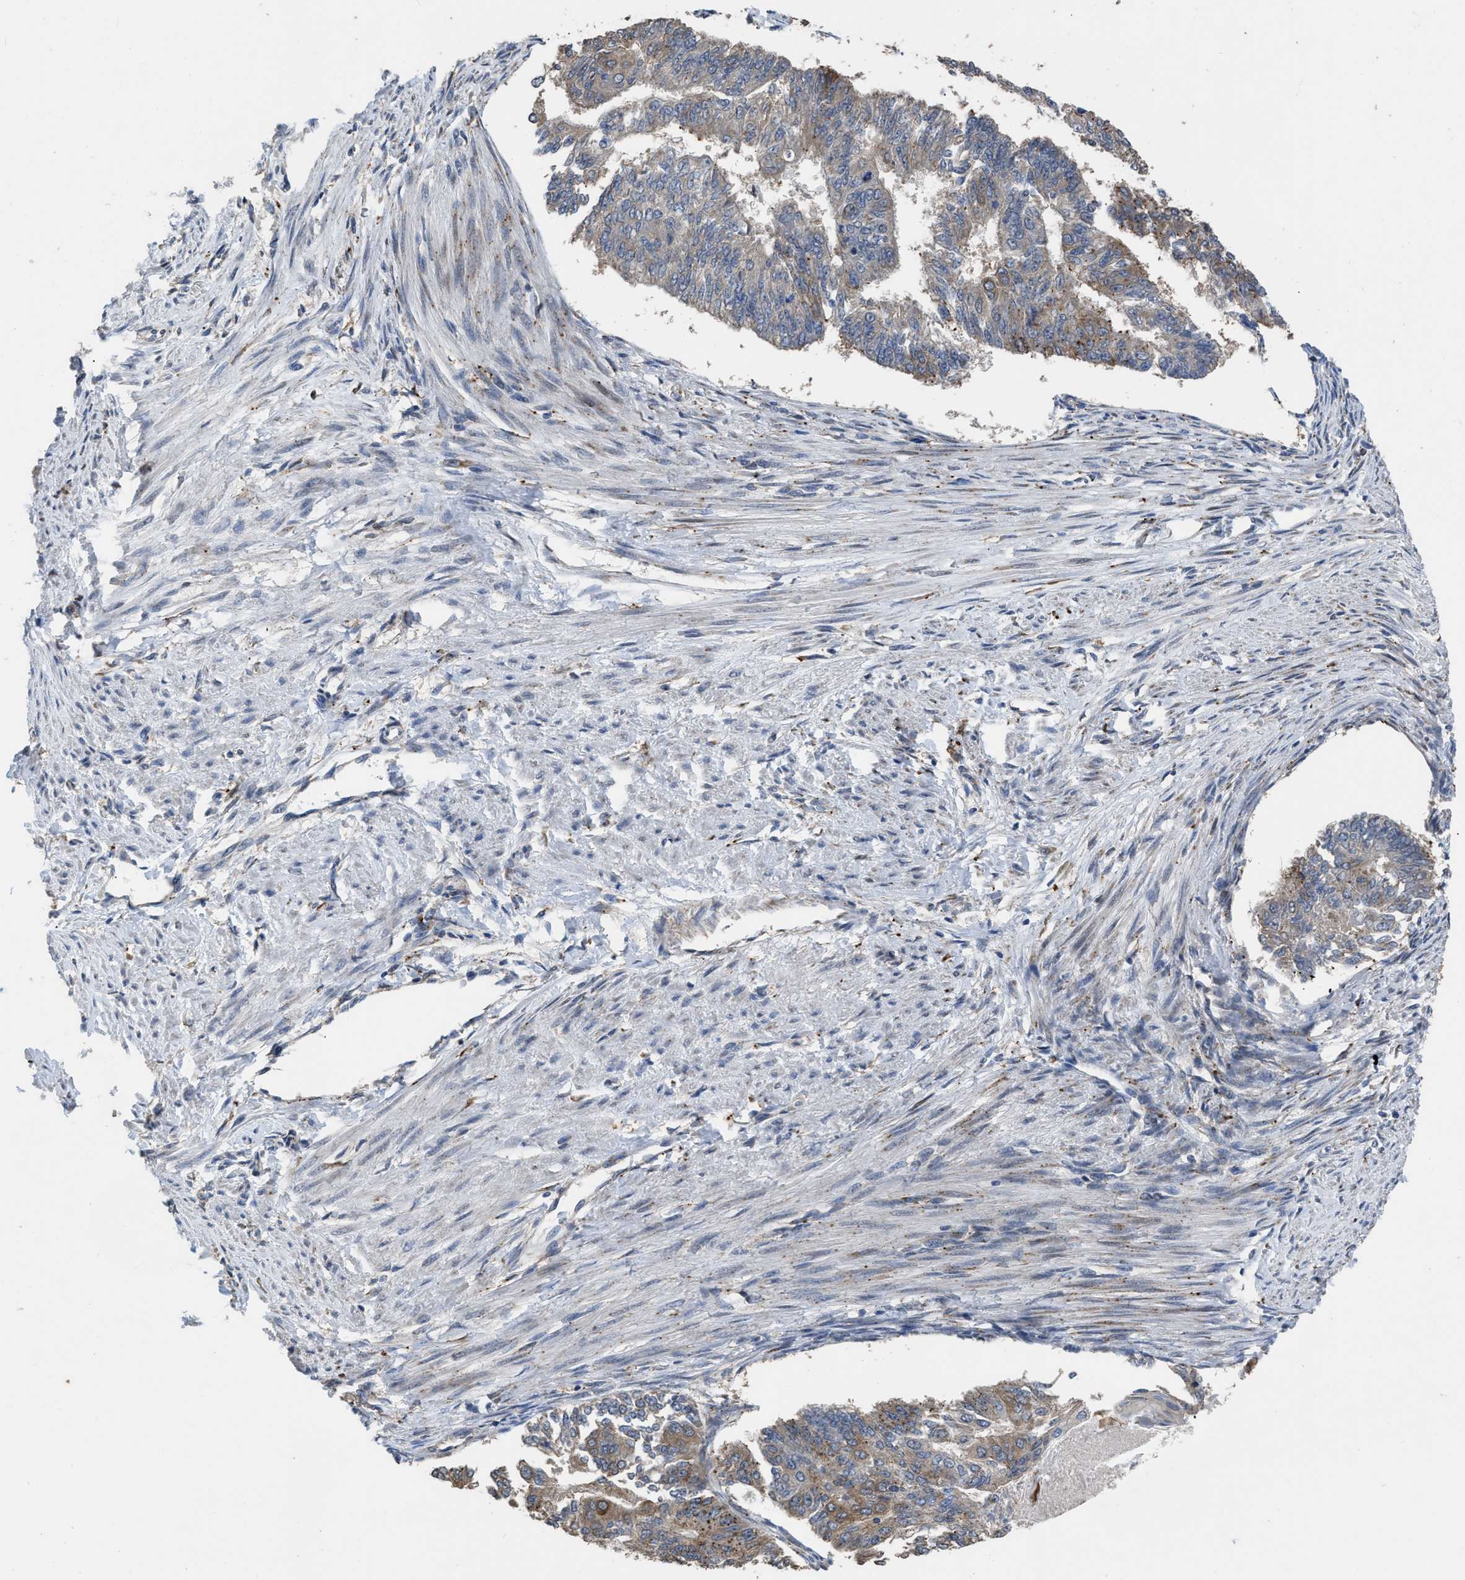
{"staining": {"intensity": "weak", "quantity": ">75%", "location": "cytoplasmic/membranous"}, "tissue": "endometrial cancer", "cell_type": "Tumor cells", "image_type": "cancer", "snomed": [{"axis": "morphology", "description": "Adenocarcinoma, NOS"}, {"axis": "topography", "description": "Endometrium"}], "caption": "A high-resolution micrograph shows immunohistochemistry staining of adenocarcinoma (endometrial), which reveals weak cytoplasmic/membranous positivity in approximately >75% of tumor cells.", "gene": "AK2", "patient": {"sex": "female", "age": 32}}